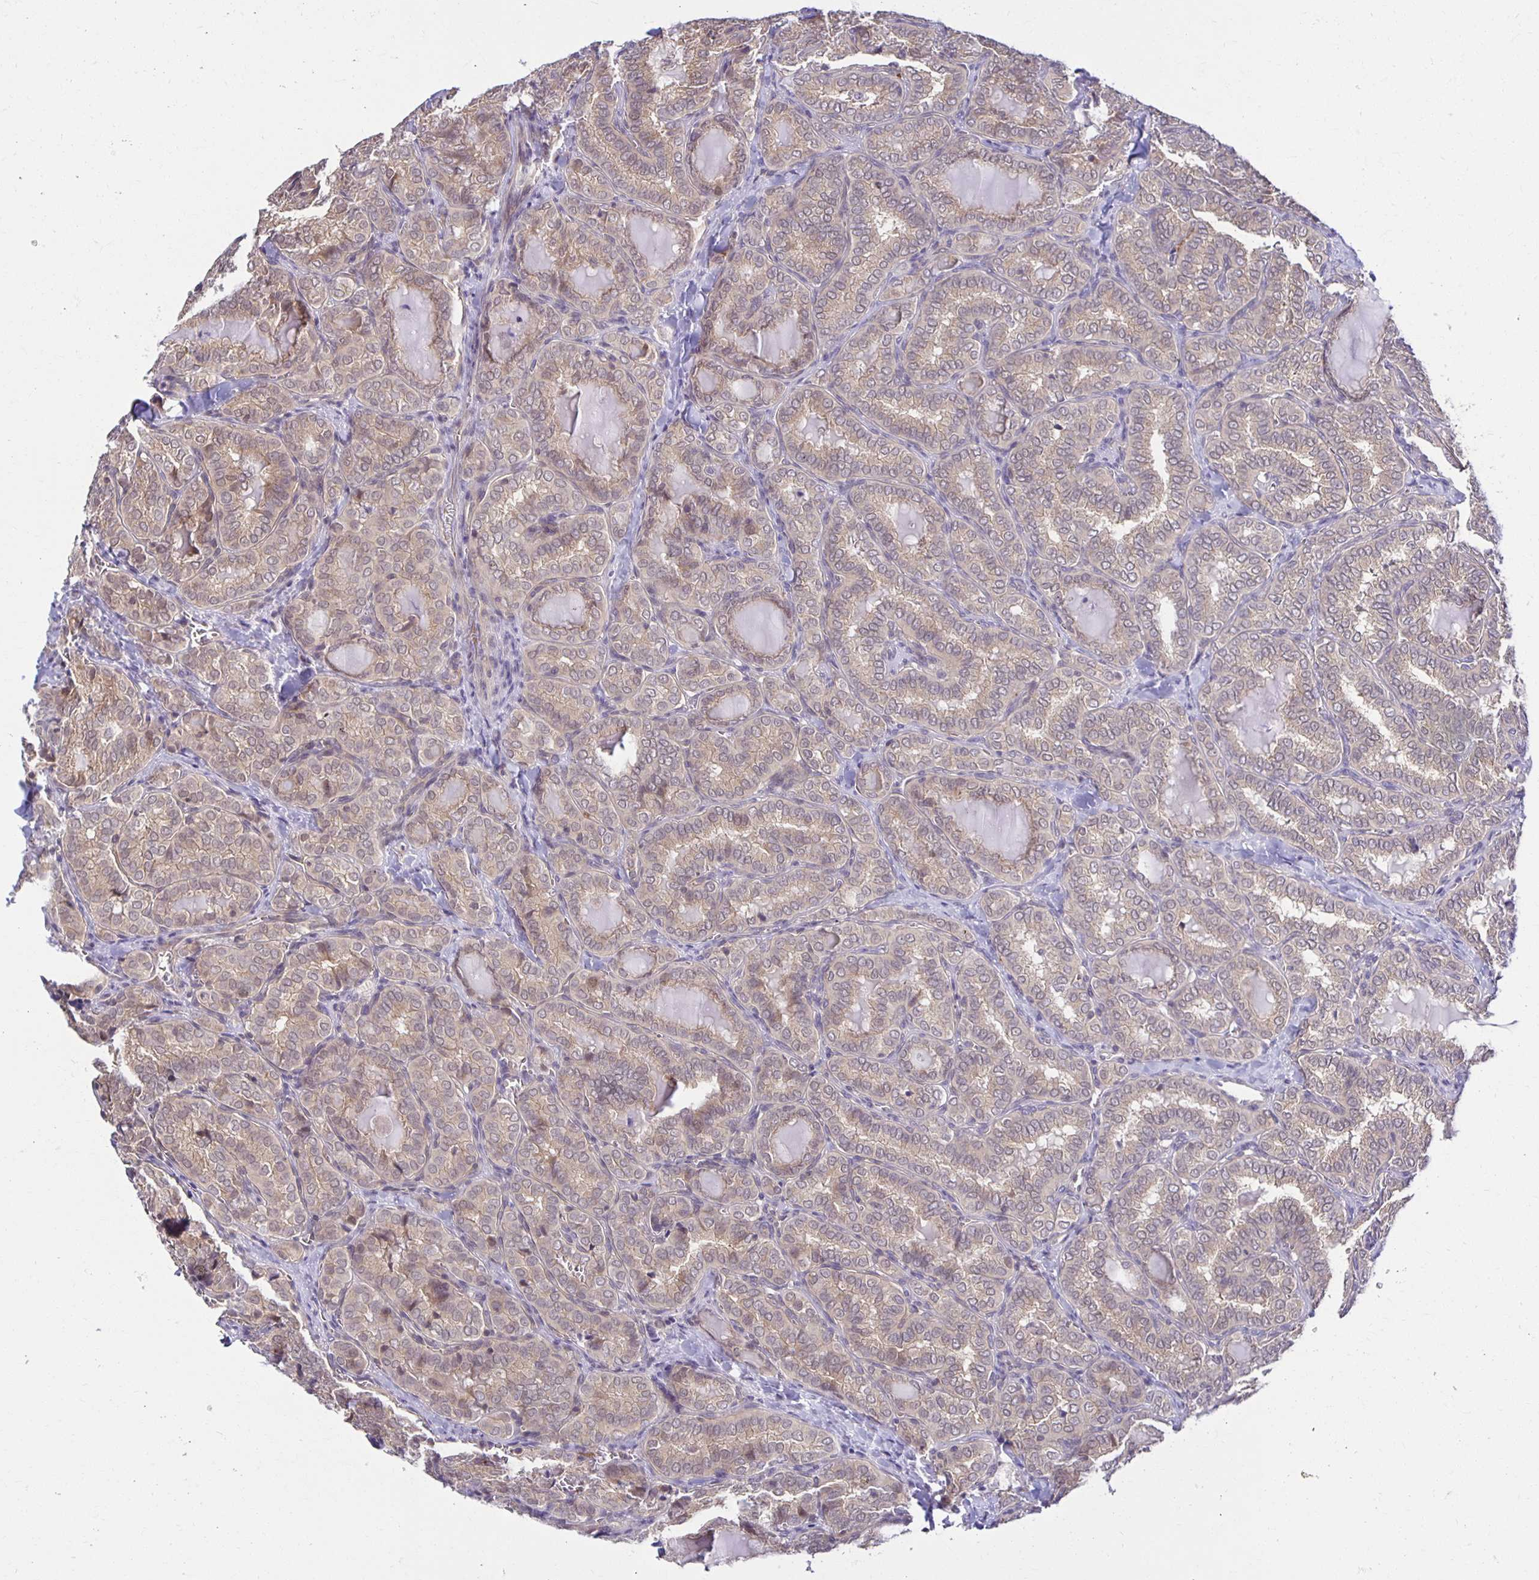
{"staining": {"intensity": "weak", "quantity": "<25%", "location": "cytoplasmic/membranous"}, "tissue": "thyroid cancer", "cell_type": "Tumor cells", "image_type": "cancer", "snomed": [{"axis": "morphology", "description": "Papillary adenocarcinoma, NOS"}, {"axis": "topography", "description": "Thyroid gland"}], "caption": "Photomicrograph shows no protein staining in tumor cells of papillary adenocarcinoma (thyroid) tissue.", "gene": "MIEN1", "patient": {"sex": "female", "age": 30}}